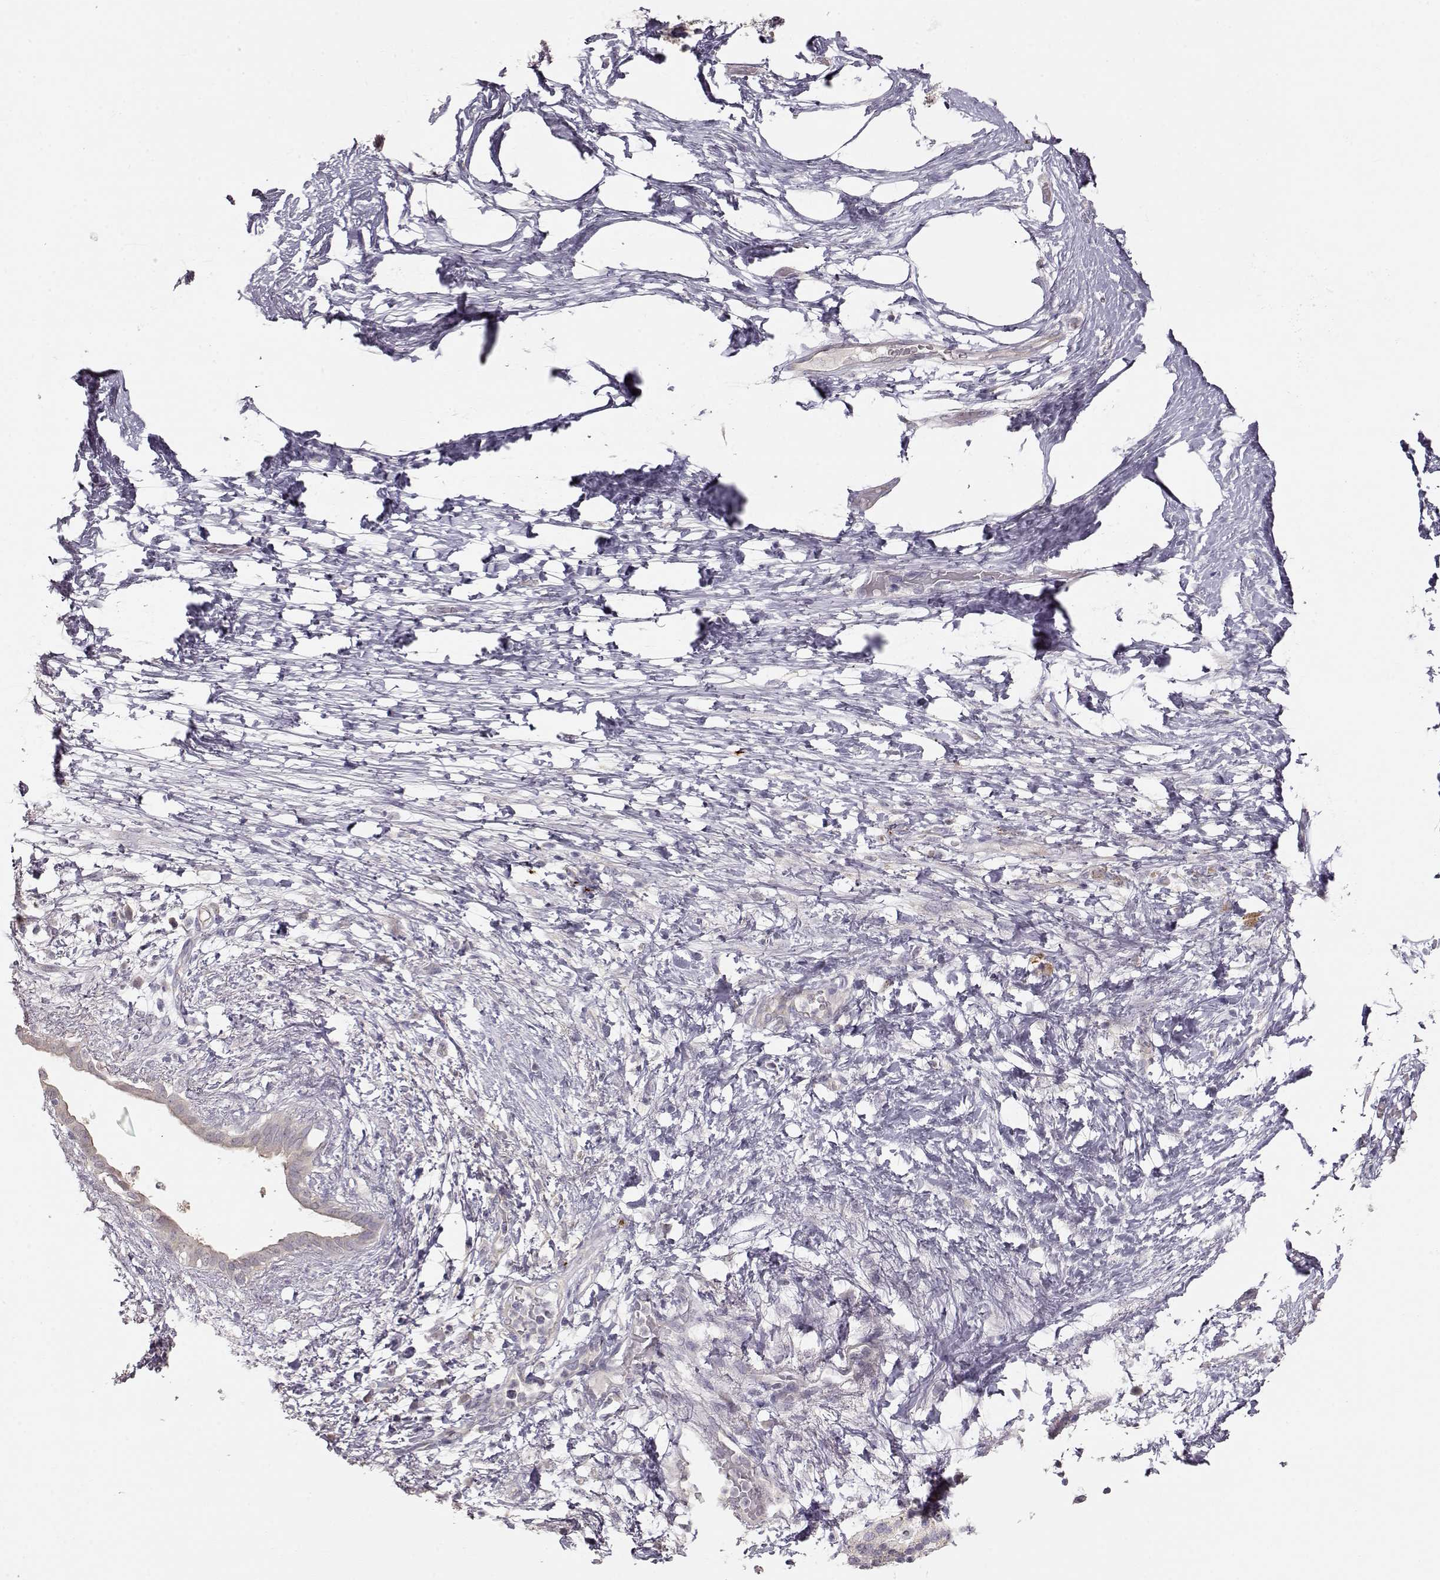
{"staining": {"intensity": "negative", "quantity": "none", "location": "none"}, "tissue": "pancreatic cancer", "cell_type": "Tumor cells", "image_type": "cancer", "snomed": [{"axis": "morphology", "description": "Adenocarcinoma, NOS"}, {"axis": "topography", "description": "Pancreas"}], "caption": "Immunohistochemical staining of human pancreatic adenocarcinoma demonstrates no significant expression in tumor cells.", "gene": "ARHGAP8", "patient": {"sex": "female", "age": 72}}